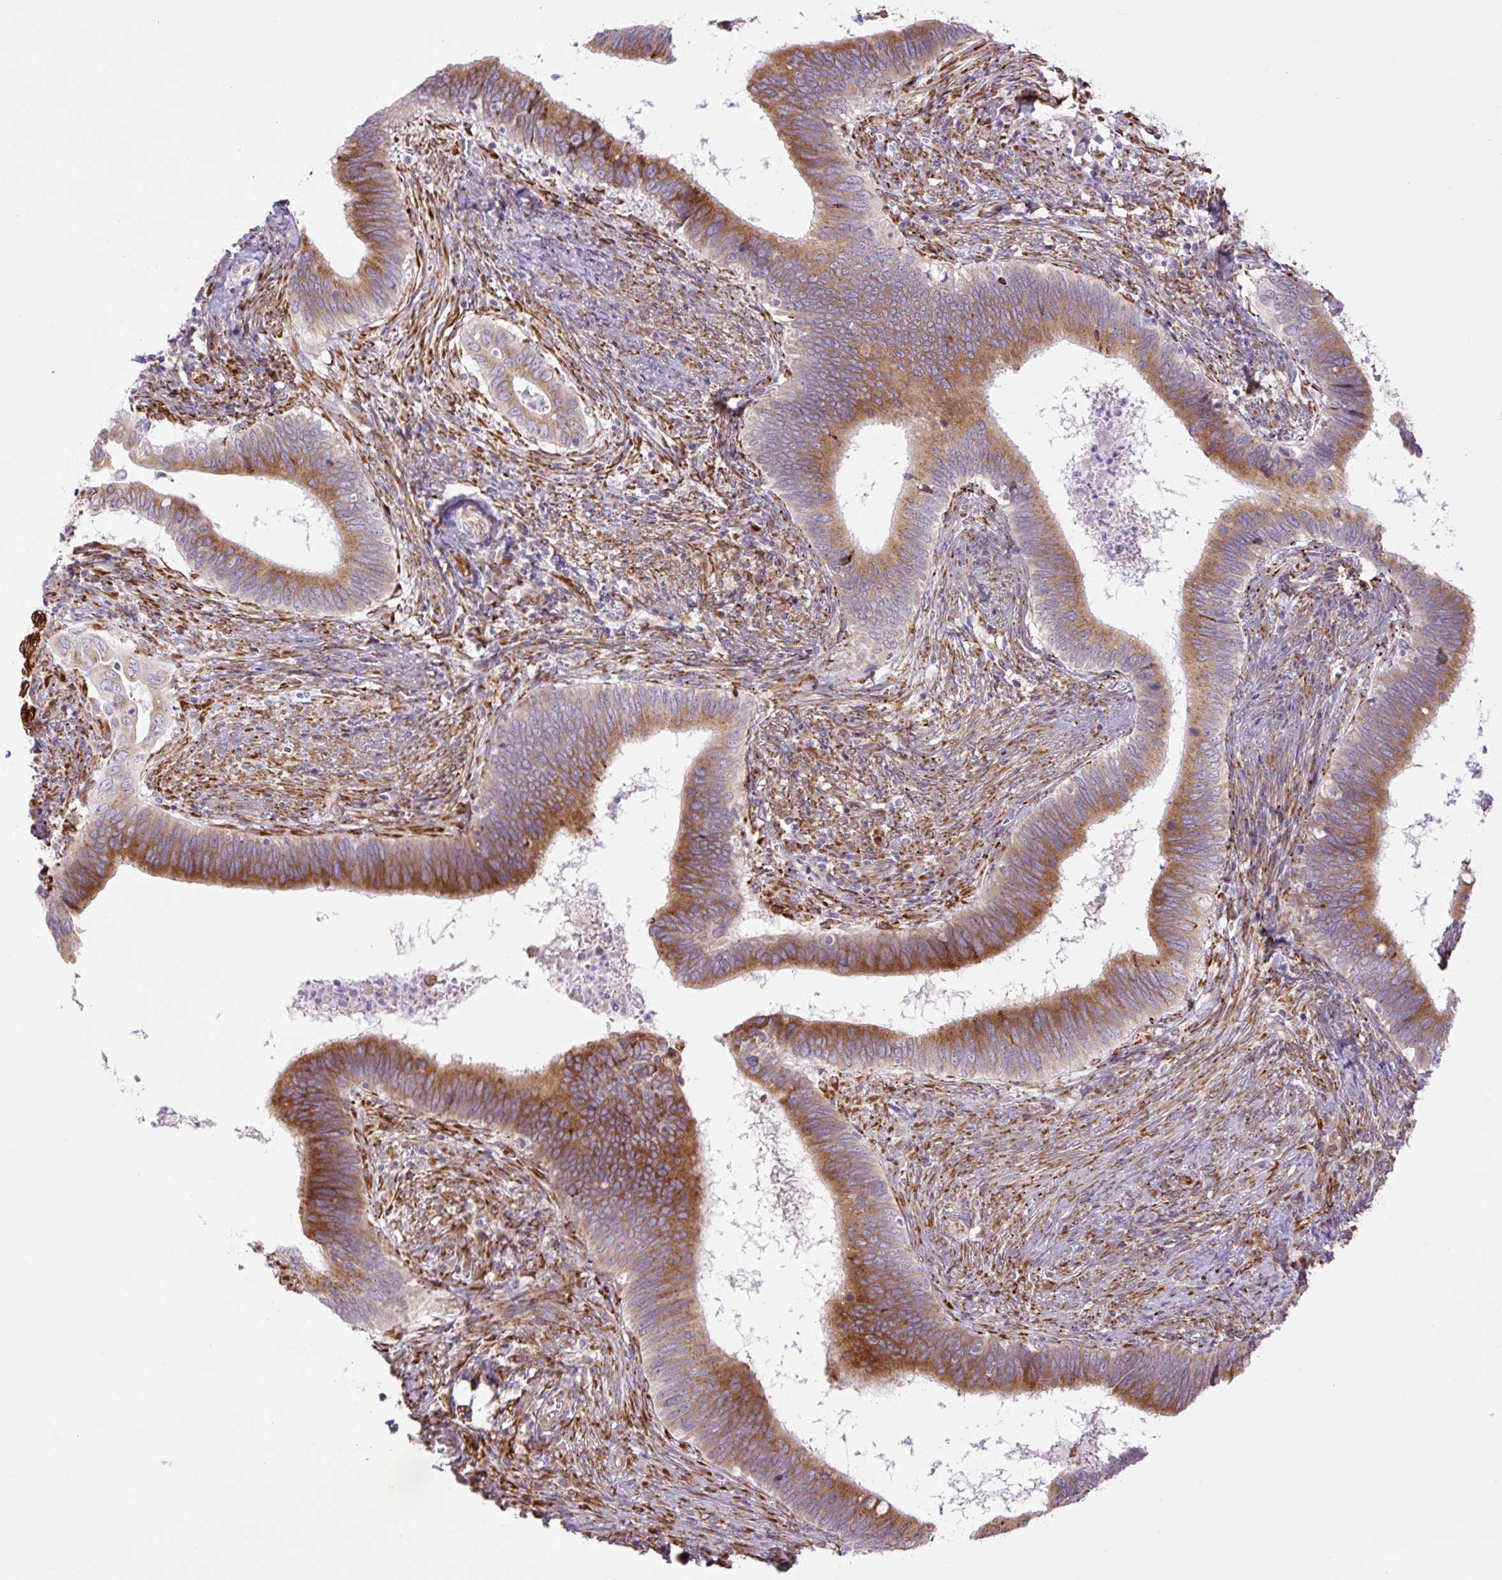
{"staining": {"intensity": "strong", "quantity": ">75%", "location": "cytoplasmic/membranous"}, "tissue": "cervical cancer", "cell_type": "Tumor cells", "image_type": "cancer", "snomed": [{"axis": "morphology", "description": "Adenocarcinoma, NOS"}, {"axis": "topography", "description": "Cervix"}], "caption": "Cervical adenocarcinoma stained for a protein (brown) exhibits strong cytoplasmic/membranous positive positivity in about >75% of tumor cells.", "gene": "RAB30", "patient": {"sex": "female", "age": 42}}